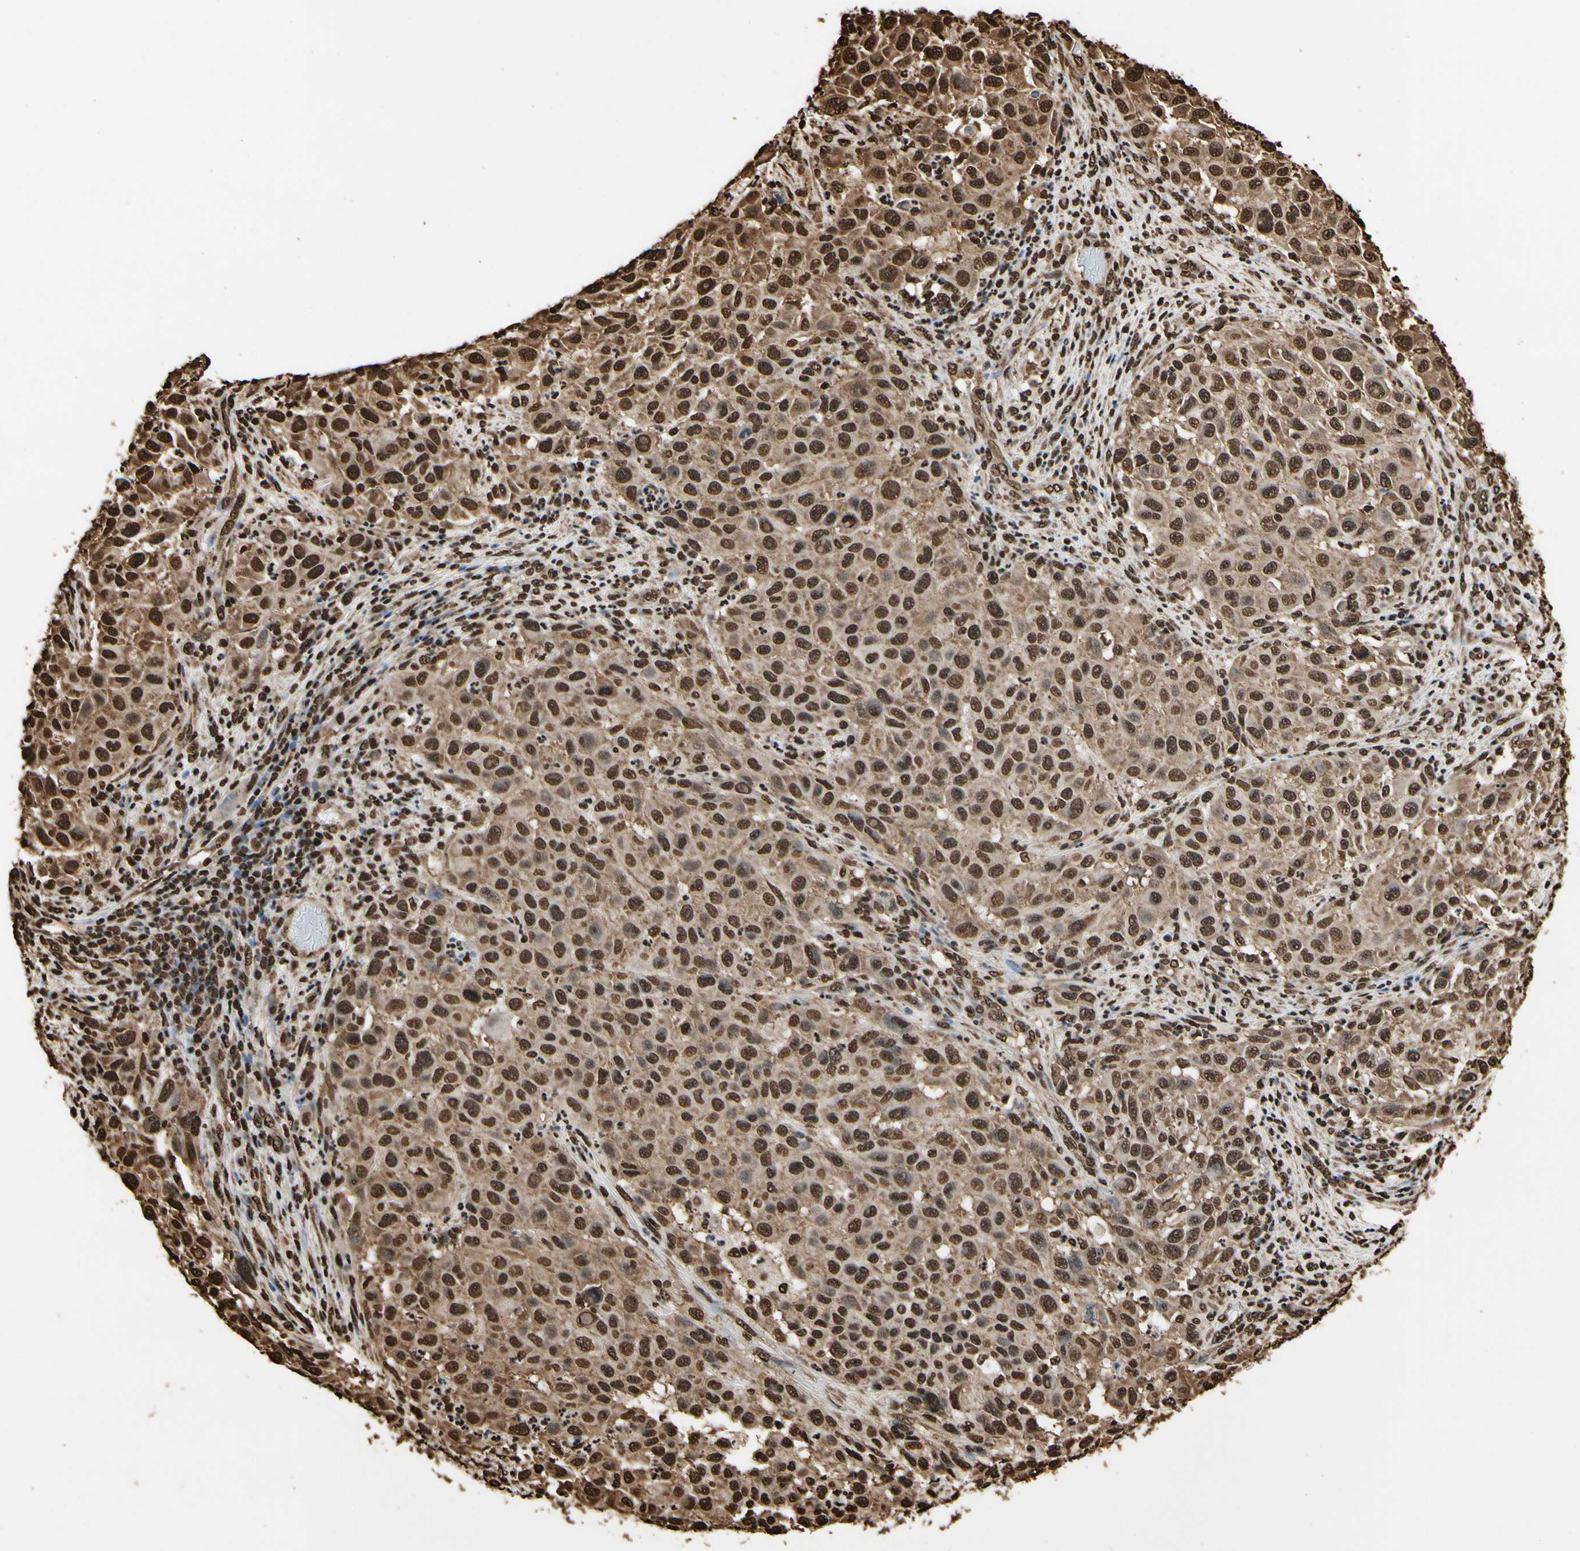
{"staining": {"intensity": "strong", "quantity": ">75%", "location": "cytoplasmic/membranous,nuclear"}, "tissue": "melanoma", "cell_type": "Tumor cells", "image_type": "cancer", "snomed": [{"axis": "morphology", "description": "Malignant melanoma, Metastatic site"}, {"axis": "topography", "description": "Lymph node"}], "caption": "Immunohistochemical staining of human malignant melanoma (metastatic site) exhibits high levels of strong cytoplasmic/membranous and nuclear protein staining in approximately >75% of tumor cells.", "gene": "HNRNPK", "patient": {"sex": "male", "age": 61}}